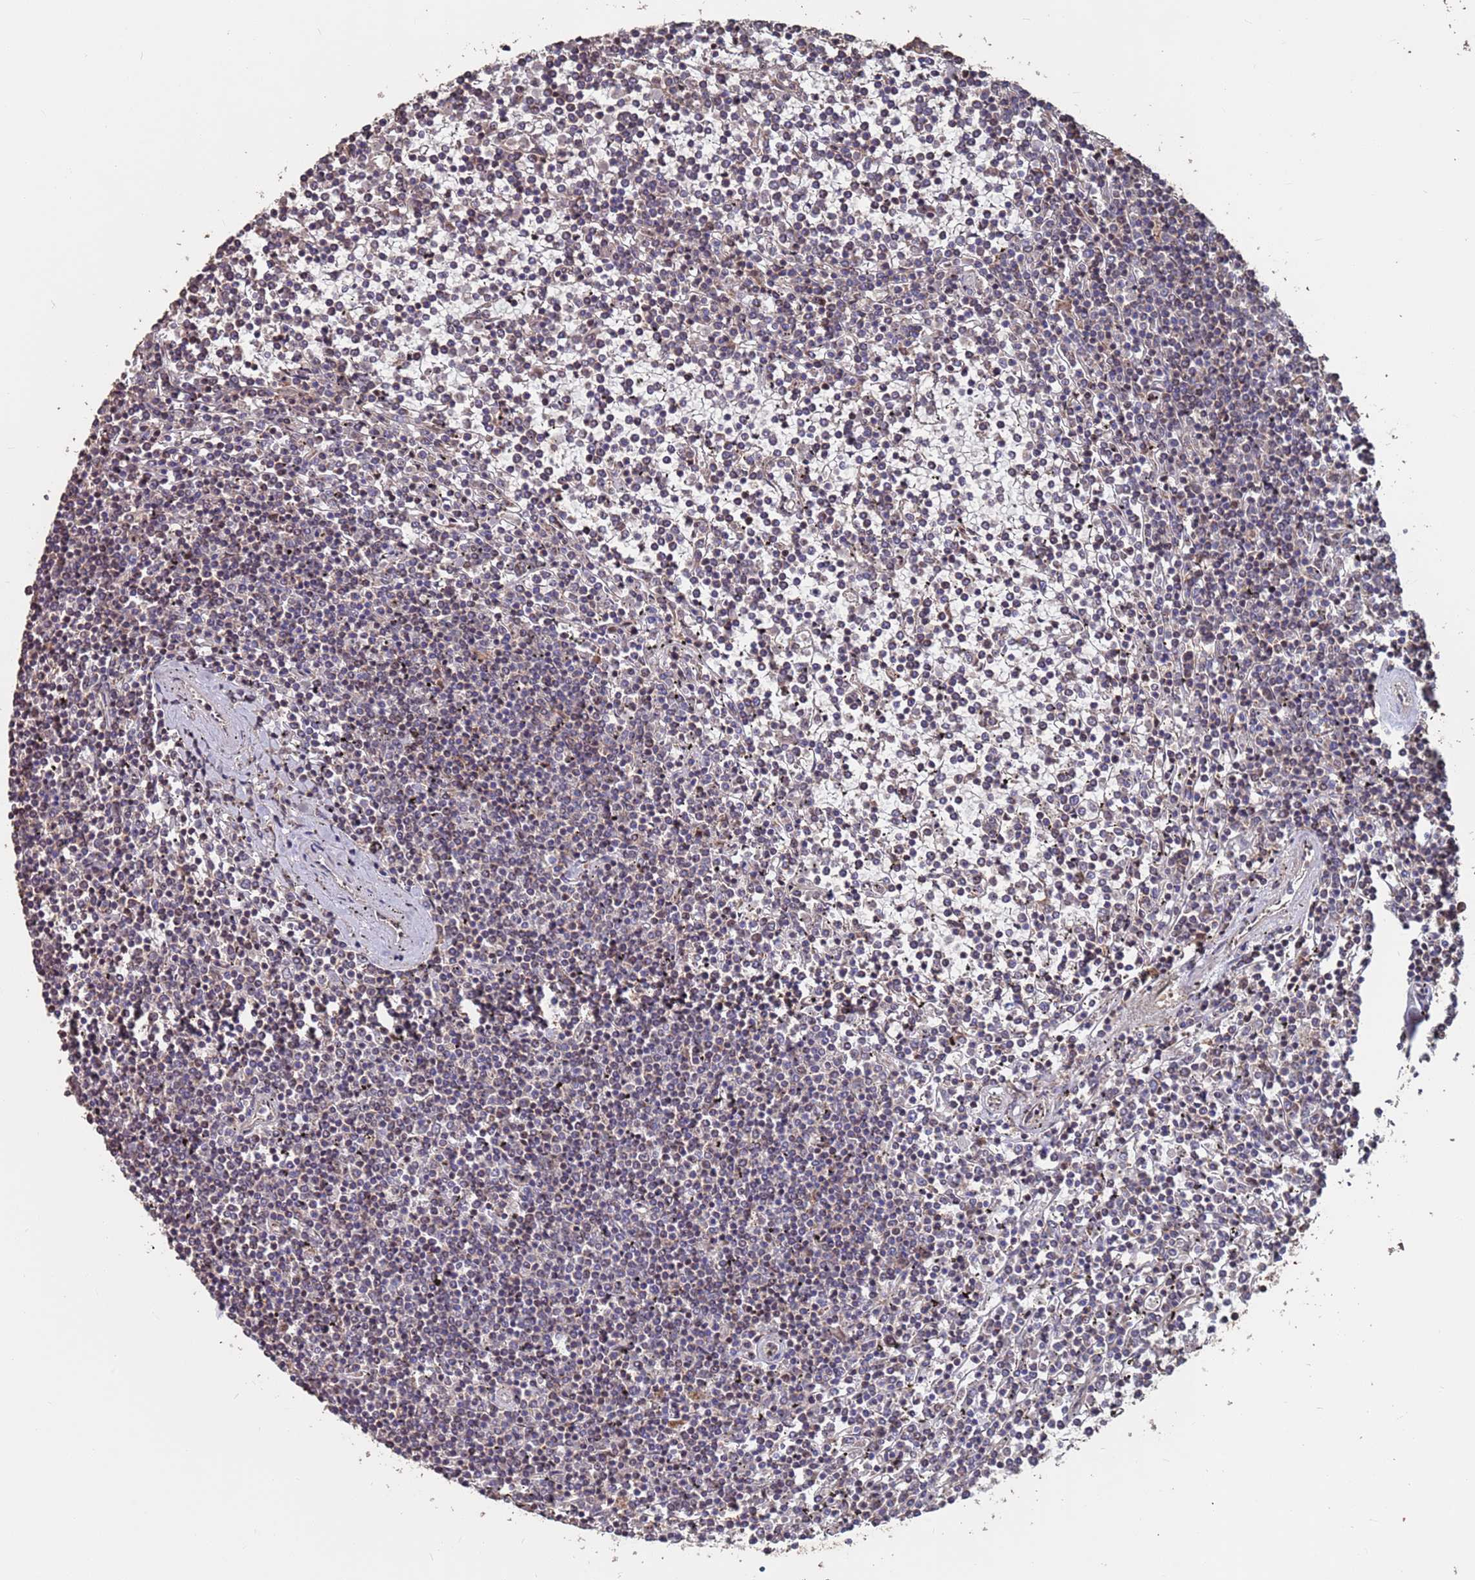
{"staining": {"intensity": "negative", "quantity": "none", "location": "none"}, "tissue": "lymphoma", "cell_type": "Tumor cells", "image_type": "cancer", "snomed": [{"axis": "morphology", "description": "Malignant lymphoma, non-Hodgkin's type, Low grade"}, {"axis": "topography", "description": "Spleen"}], "caption": "Low-grade malignant lymphoma, non-Hodgkin's type stained for a protein using immunohistochemistry exhibits no positivity tumor cells.", "gene": "PRR7", "patient": {"sex": "female", "age": 19}}